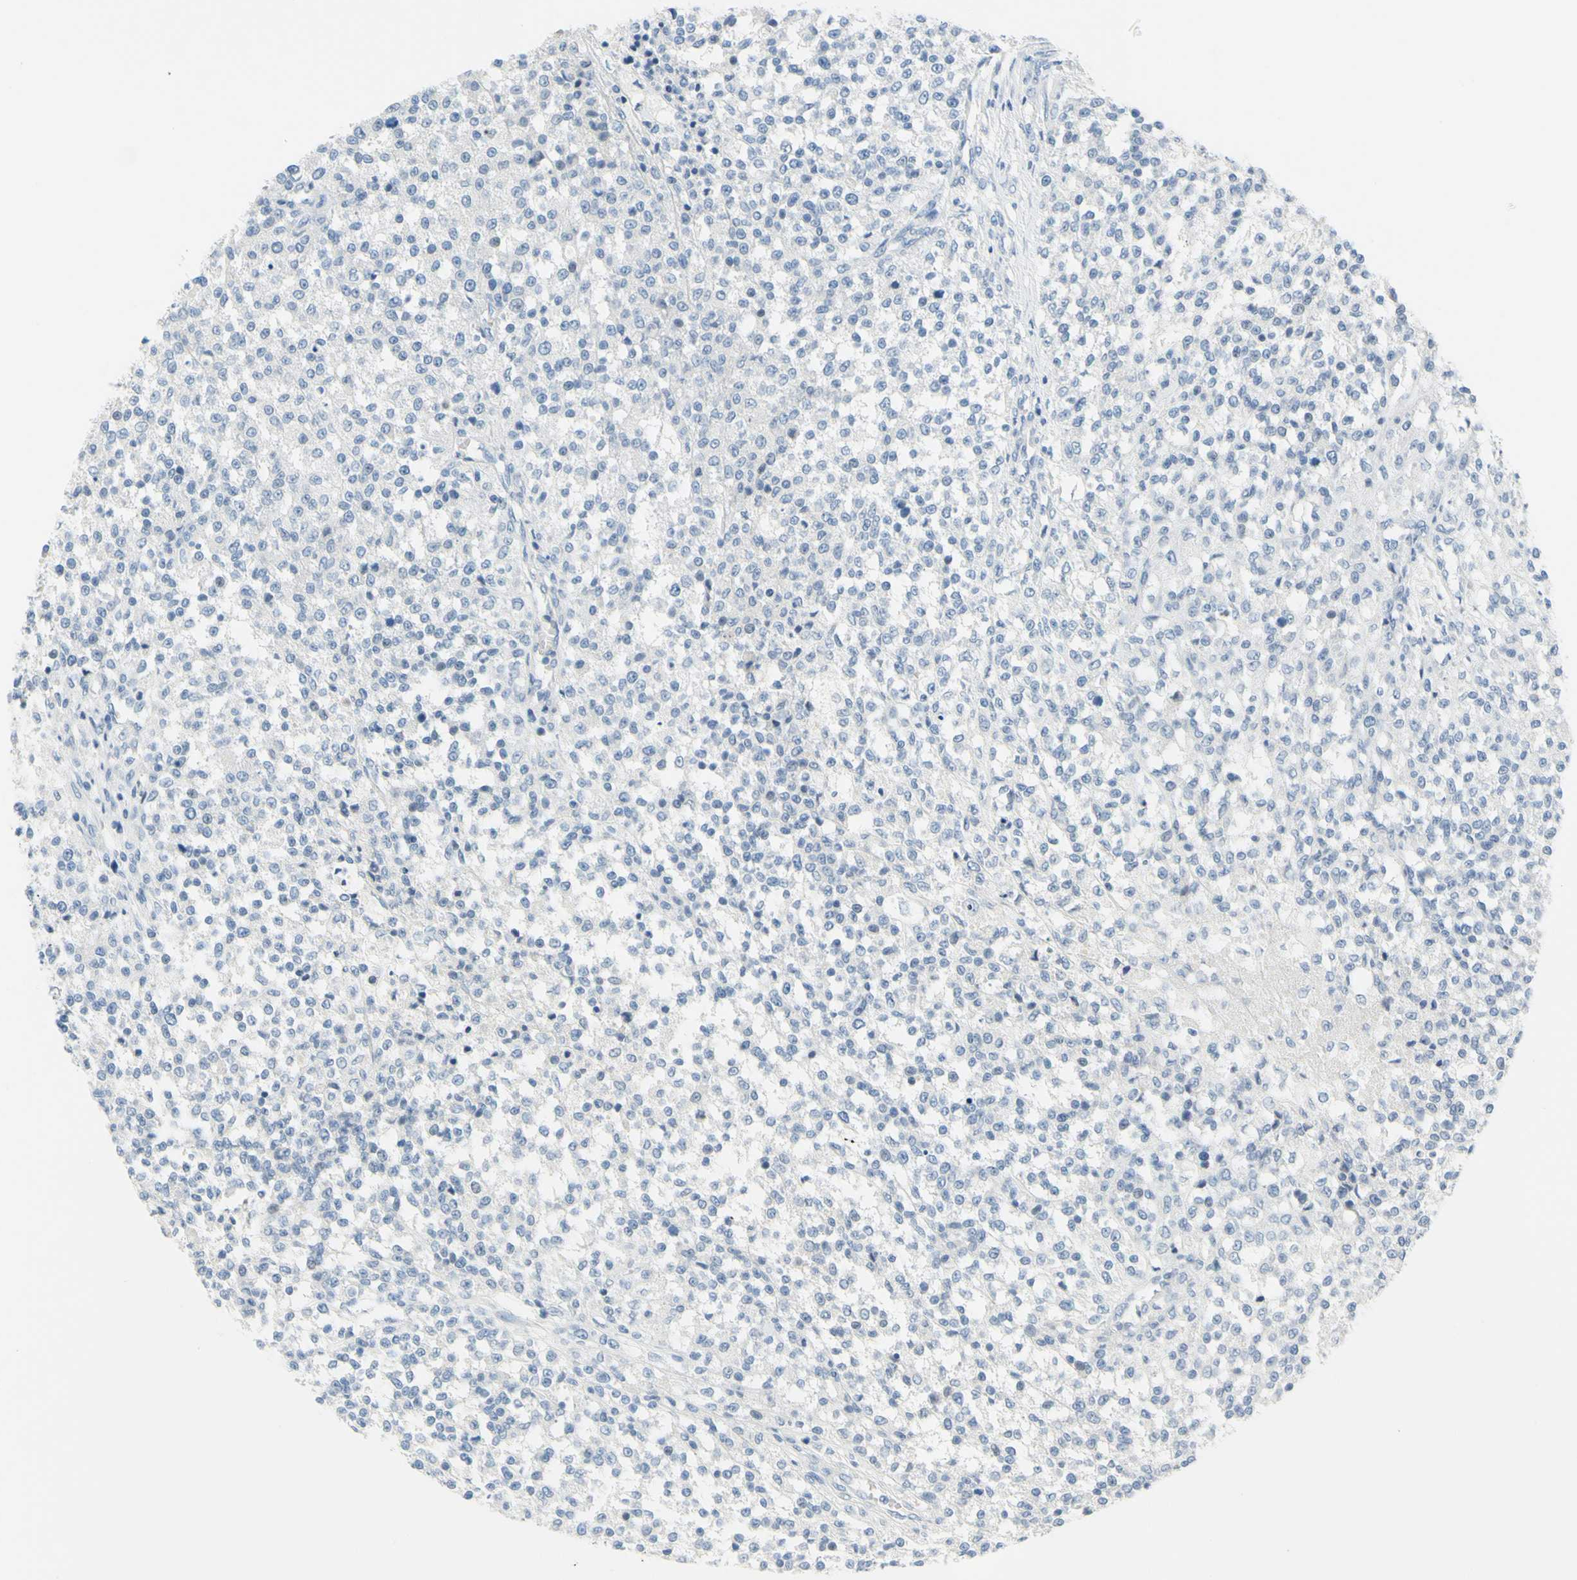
{"staining": {"intensity": "negative", "quantity": "none", "location": "none"}, "tissue": "testis cancer", "cell_type": "Tumor cells", "image_type": "cancer", "snomed": [{"axis": "morphology", "description": "Seminoma, NOS"}, {"axis": "topography", "description": "Testis"}], "caption": "A micrograph of testis seminoma stained for a protein reveals no brown staining in tumor cells.", "gene": "DCT", "patient": {"sex": "male", "age": 59}}